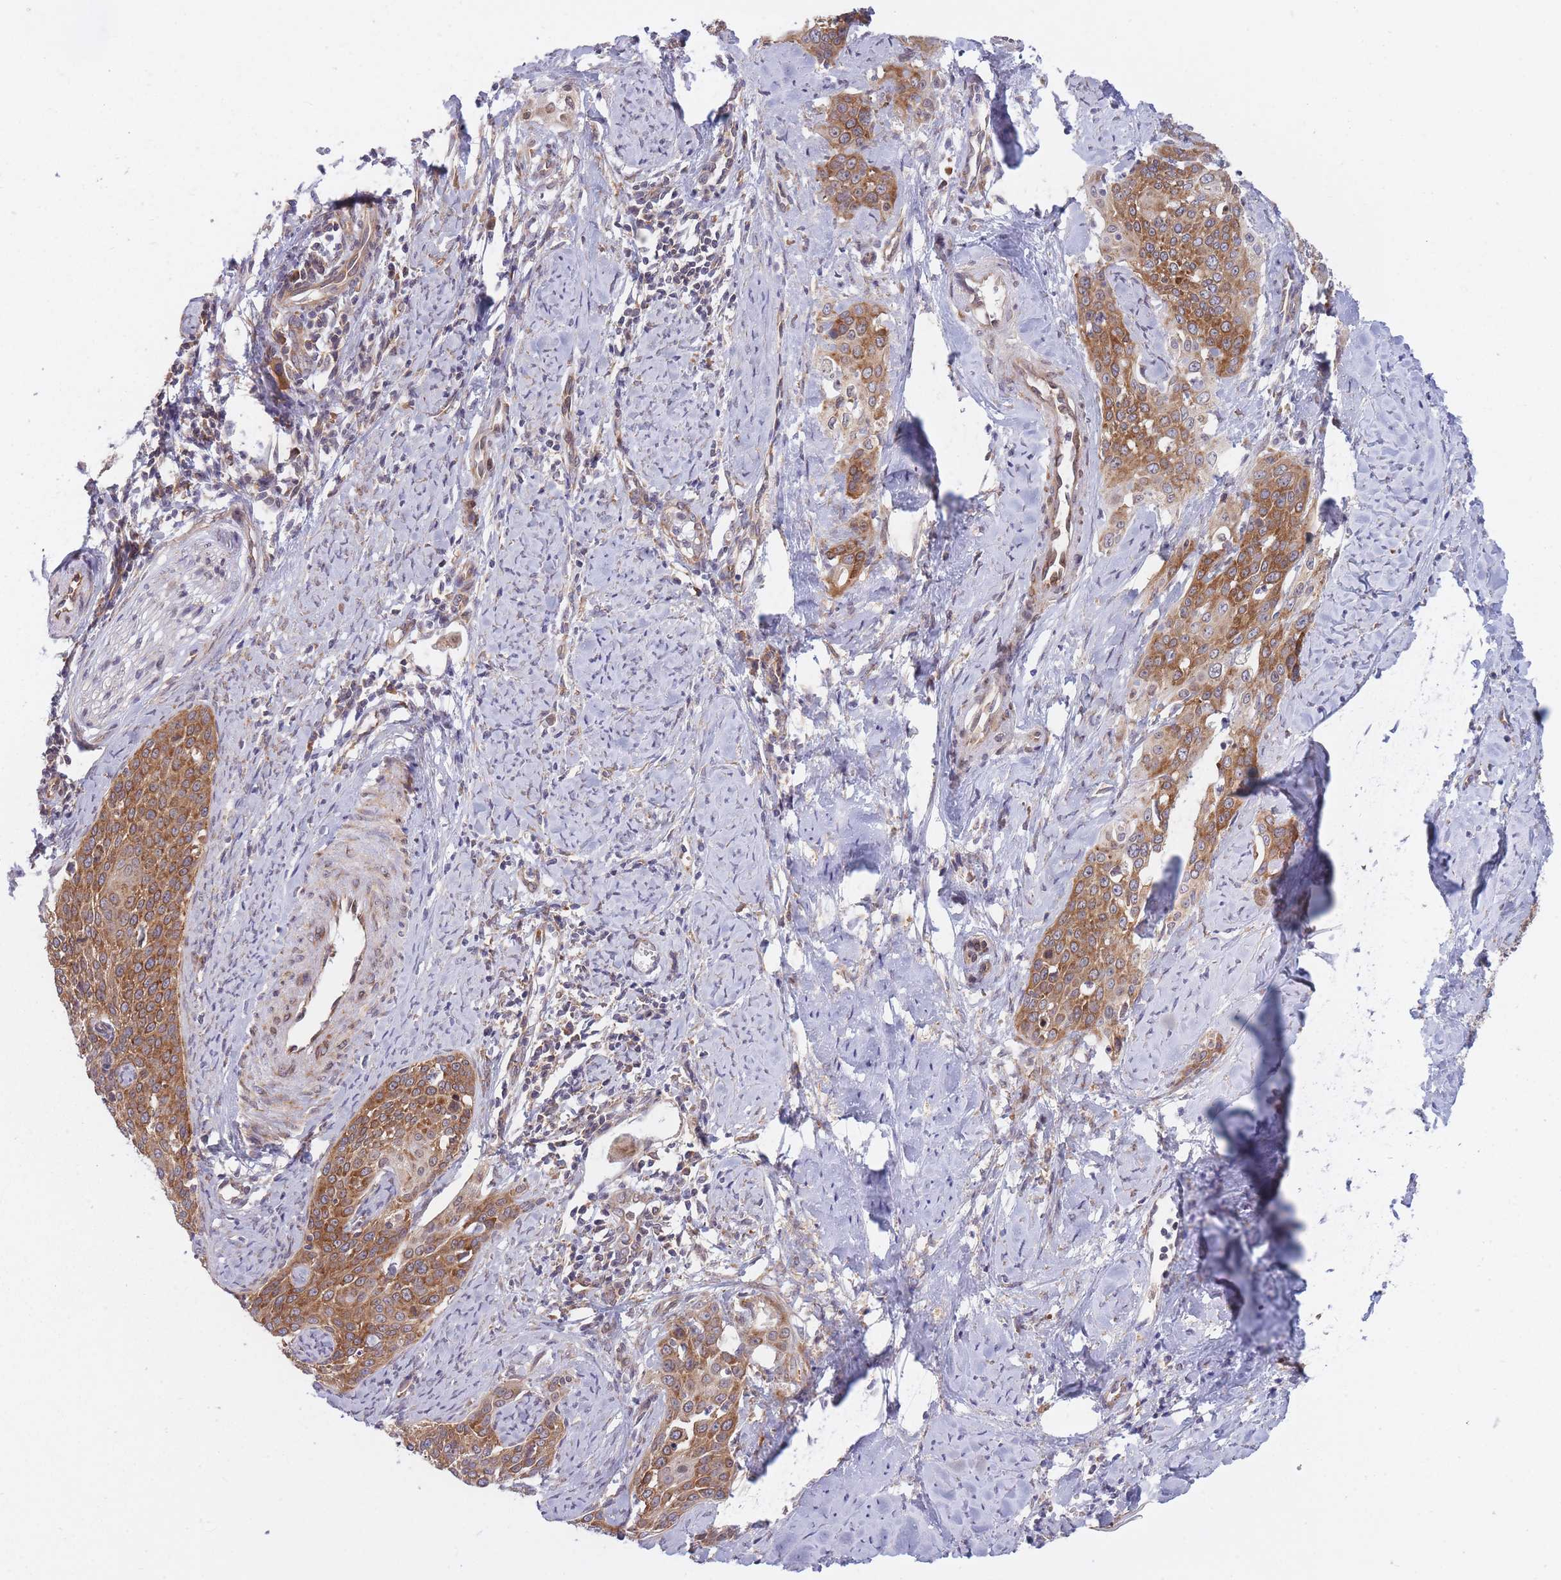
{"staining": {"intensity": "moderate", "quantity": ">75%", "location": "cytoplasmic/membranous"}, "tissue": "cervical cancer", "cell_type": "Tumor cells", "image_type": "cancer", "snomed": [{"axis": "morphology", "description": "Squamous cell carcinoma, NOS"}, {"axis": "topography", "description": "Cervix"}], "caption": "The immunohistochemical stain shows moderate cytoplasmic/membranous expression in tumor cells of squamous cell carcinoma (cervical) tissue.", "gene": "CCDC124", "patient": {"sex": "female", "age": 44}}